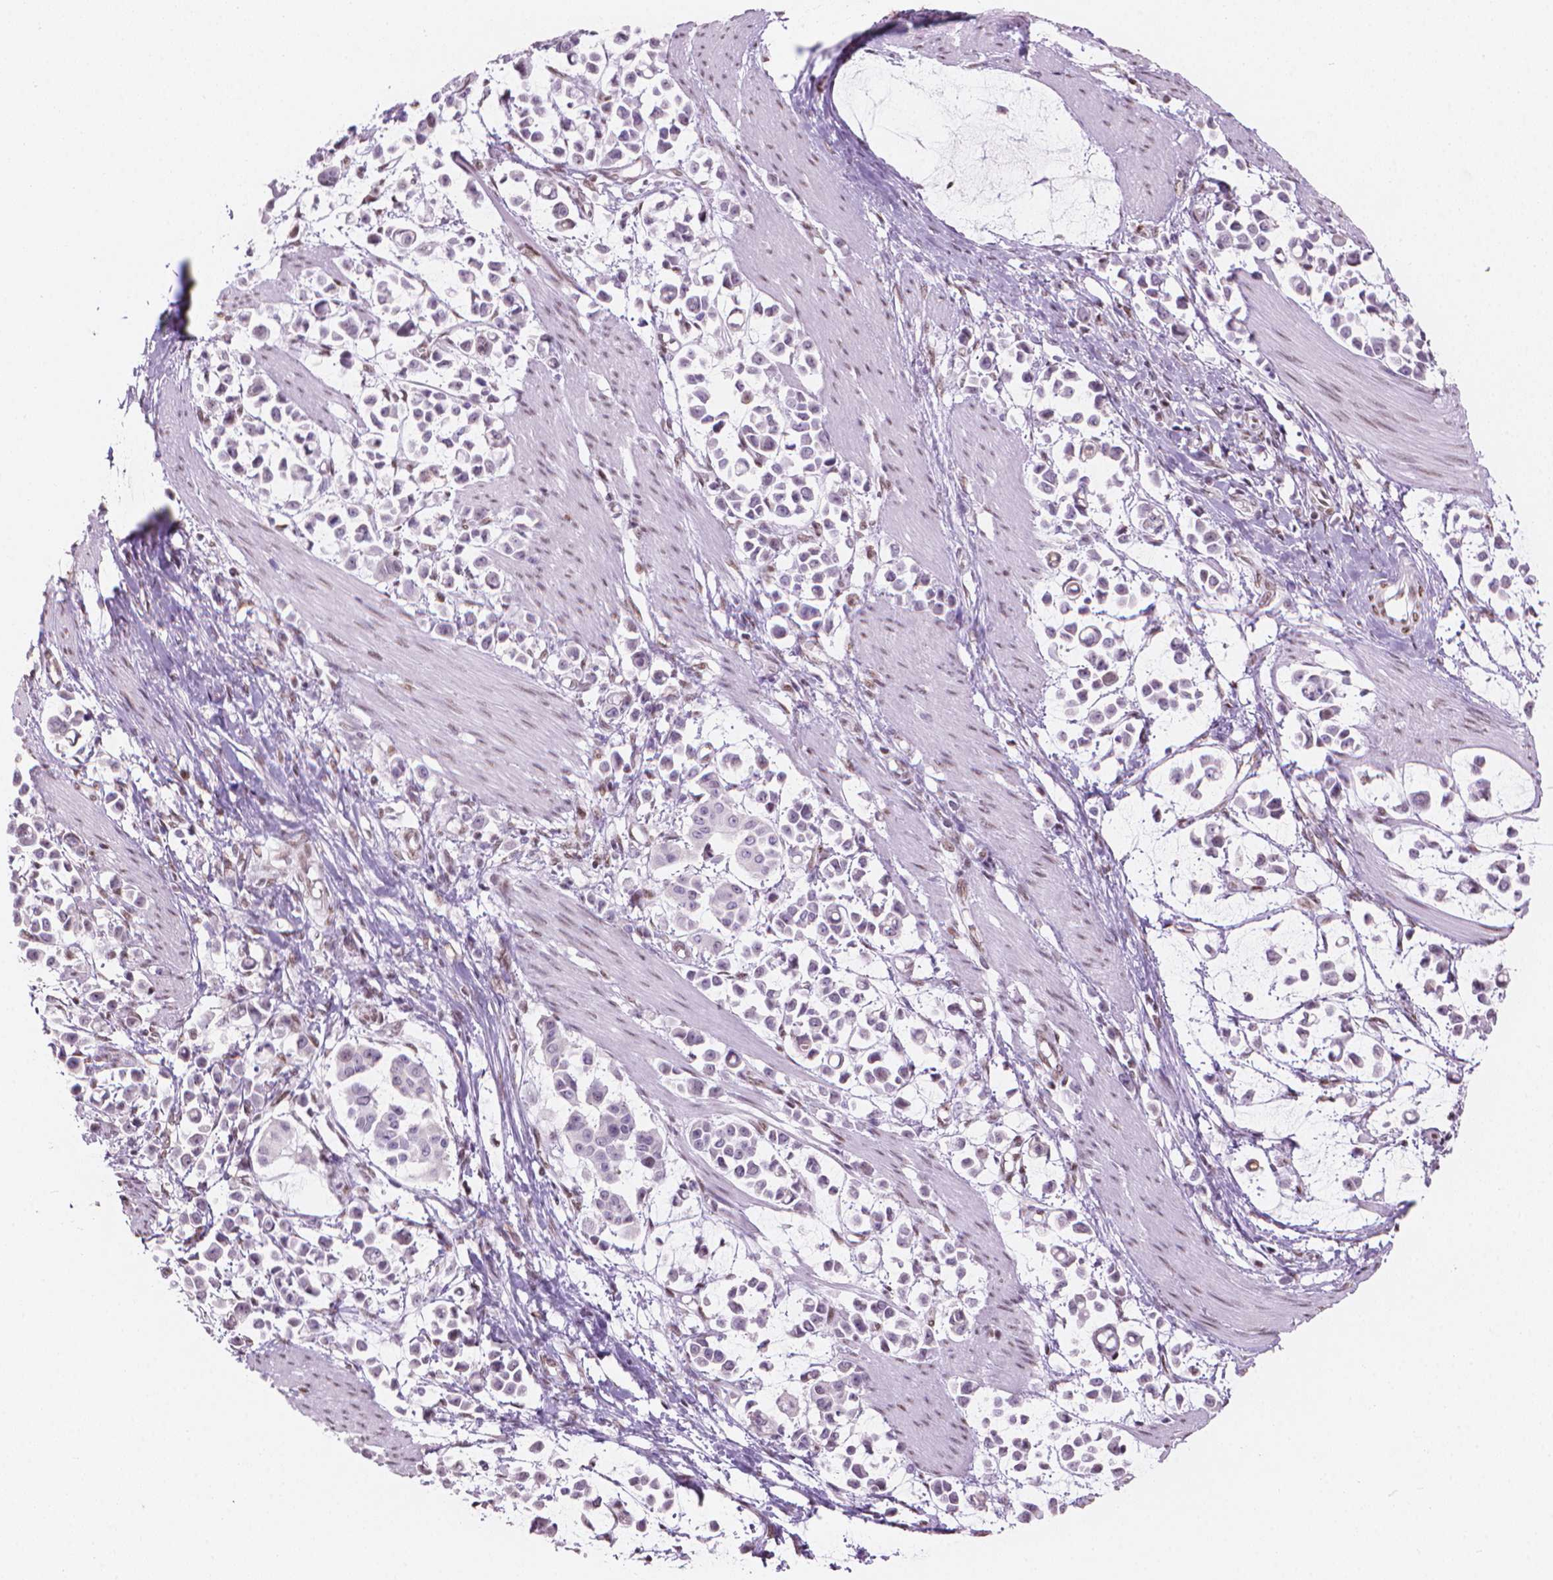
{"staining": {"intensity": "negative", "quantity": "none", "location": "none"}, "tissue": "stomach cancer", "cell_type": "Tumor cells", "image_type": "cancer", "snomed": [{"axis": "morphology", "description": "Adenocarcinoma, NOS"}, {"axis": "topography", "description": "Stomach"}], "caption": "Tumor cells are negative for protein expression in human stomach adenocarcinoma.", "gene": "PIAS2", "patient": {"sex": "male", "age": 82}}